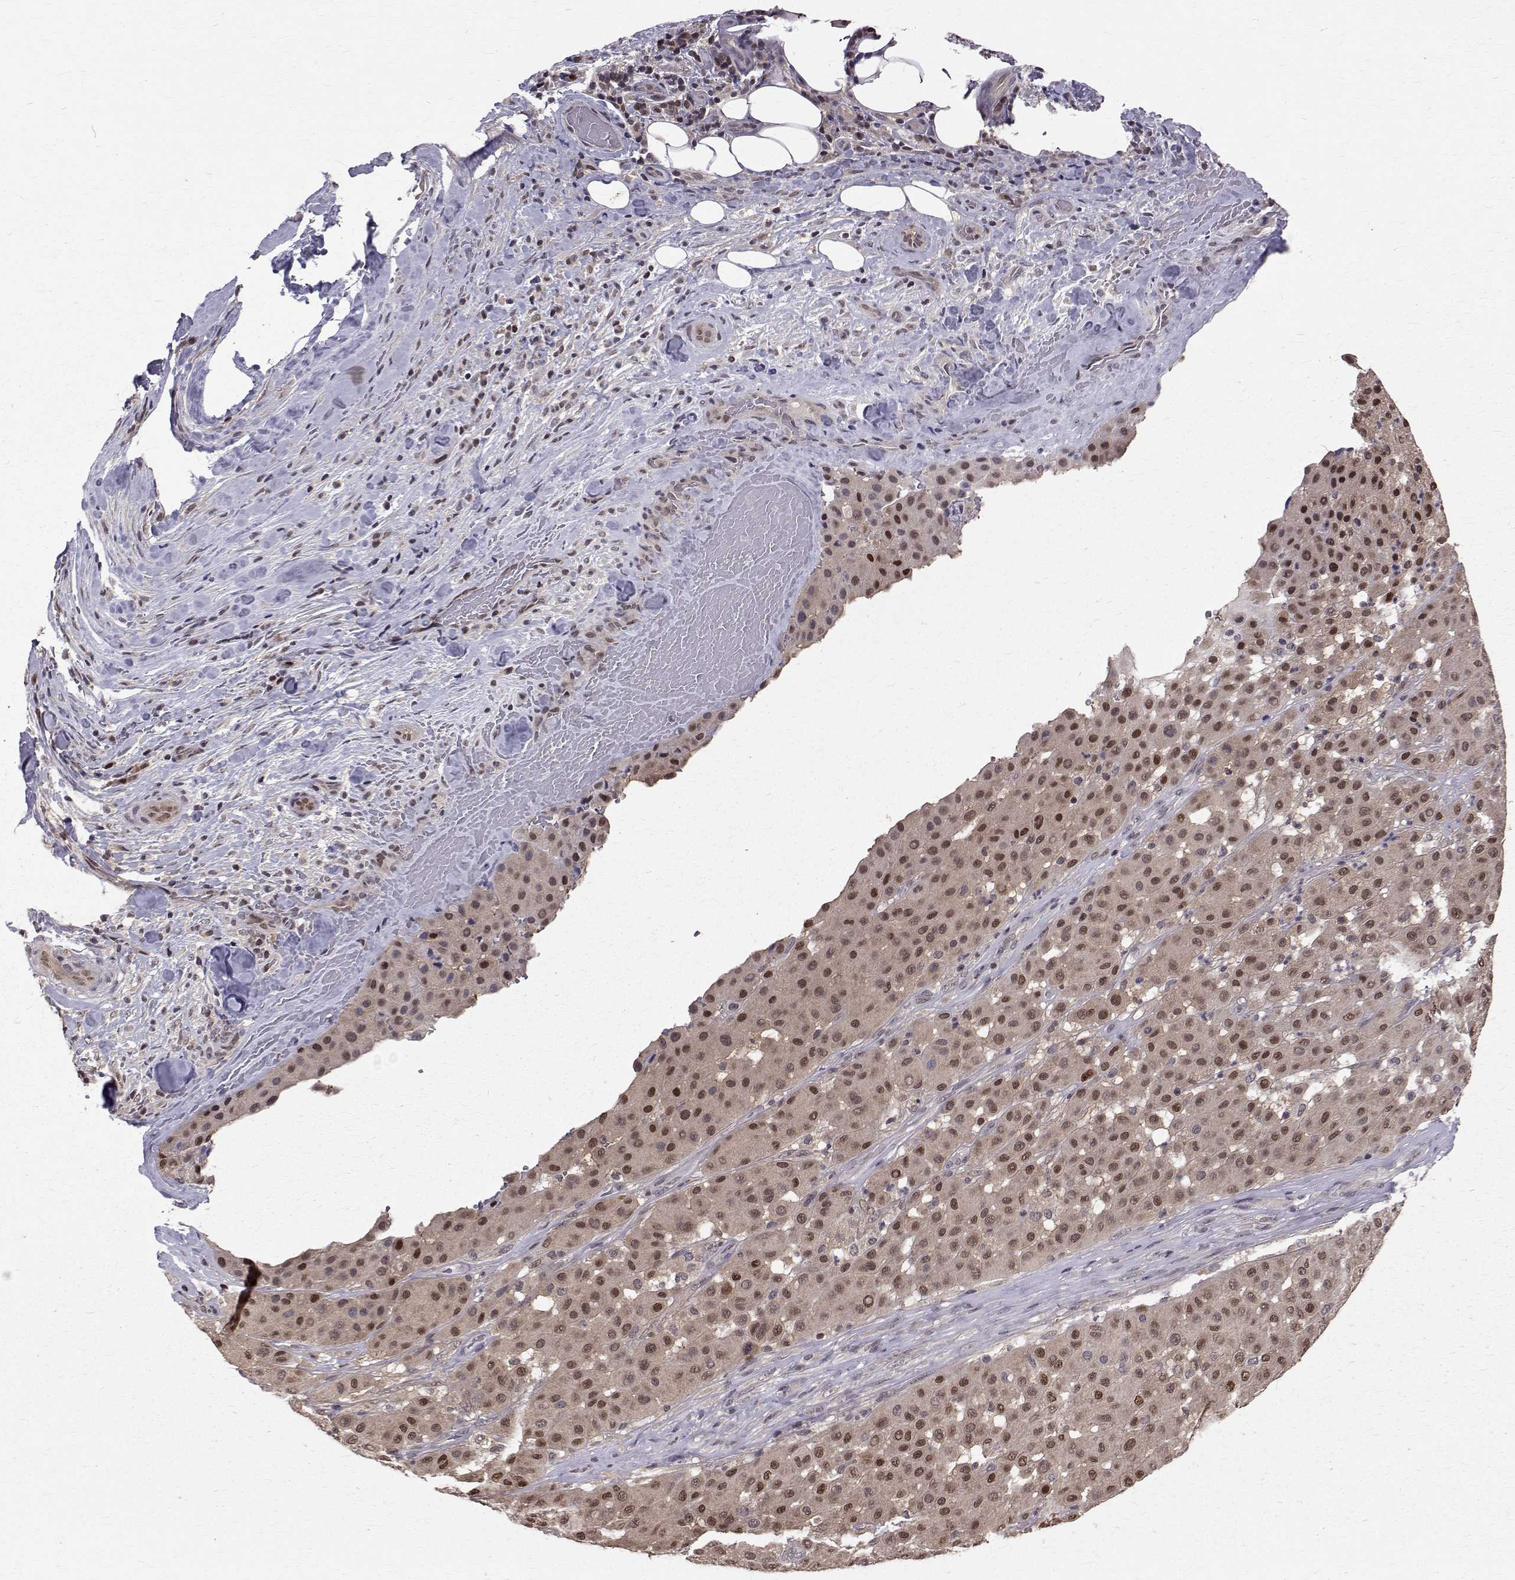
{"staining": {"intensity": "moderate", "quantity": ">75%", "location": "nuclear"}, "tissue": "melanoma", "cell_type": "Tumor cells", "image_type": "cancer", "snomed": [{"axis": "morphology", "description": "Malignant melanoma, Metastatic site"}, {"axis": "topography", "description": "Smooth muscle"}], "caption": "Moderate nuclear positivity is seen in approximately >75% of tumor cells in melanoma. (DAB (3,3'-diaminobenzidine) IHC with brightfield microscopy, high magnification).", "gene": "NIF3L1", "patient": {"sex": "male", "age": 41}}